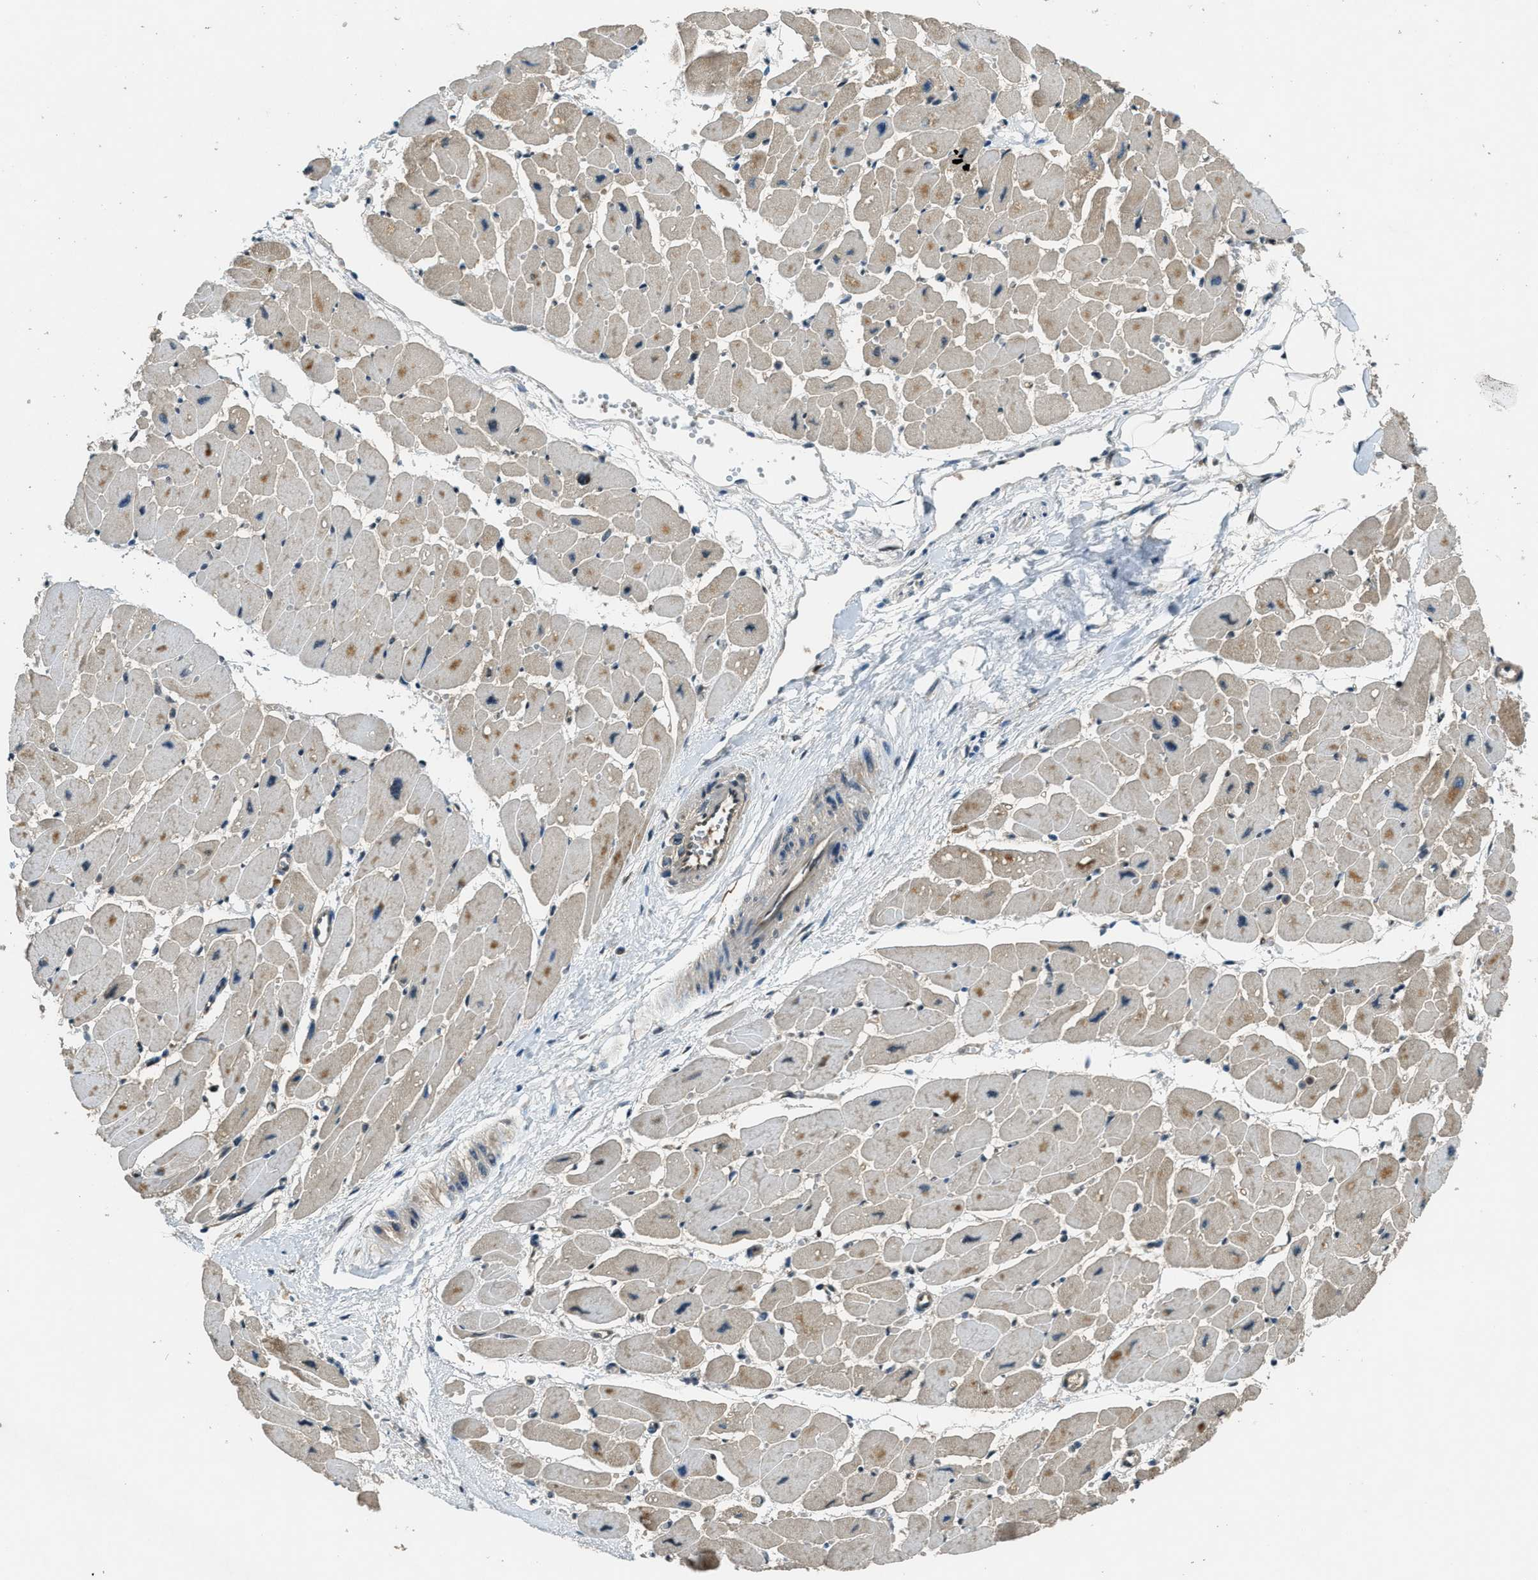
{"staining": {"intensity": "moderate", "quantity": "25%-75%", "location": "cytoplasmic/membranous,nuclear"}, "tissue": "heart muscle", "cell_type": "Cardiomyocytes", "image_type": "normal", "snomed": [{"axis": "morphology", "description": "Normal tissue, NOS"}, {"axis": "topography", "description": "Heart"}], "caption": "The micrograph exhibits staining of normal heart muscle, revealing moderate cytoplasmic/membranous,nuclear protein staining (brown color) within cardiomyocytes. (DAB (3,3'-diaminobenzidine) IHC, brown staining for protein, blue staining for nuclei).", "gene": "DUSP6", "patient": {"sex": "female", "age": 54}}